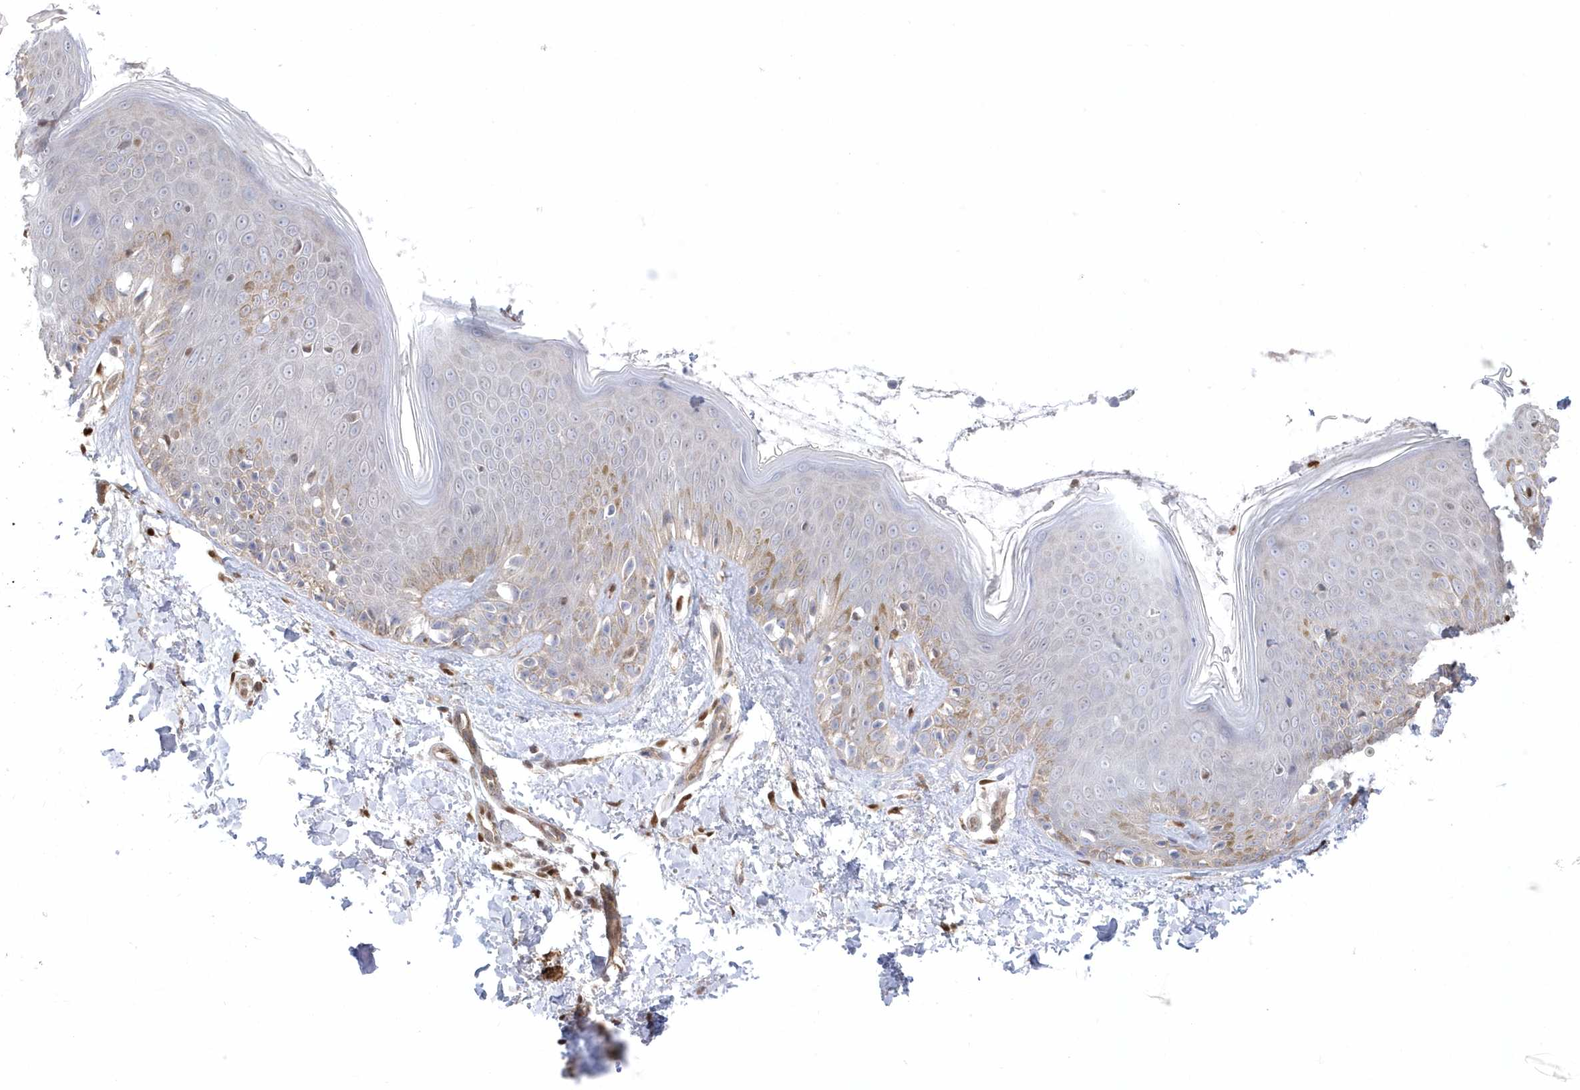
{"staining": {"intensity": "strong", "quantity": ">75%", "location": "cytoplasmic/membranous"}, "tissue": "skin", "cell_type": "Fibroblasts", "image_type": "normal", "snomed": [{"axis": "morphology", "description": "Normal tissue, NOS"}, {"axis": "topography", "description": "Skin"}], "caption": "Immunohistochemical staining of unremarkable human skin demonstrates high levels of strong cytoplasmic/membranous expression in about >75% of fibroblasts.", "gene": "GTPBP6", "patient": {"sex": "male", "age": 37}}